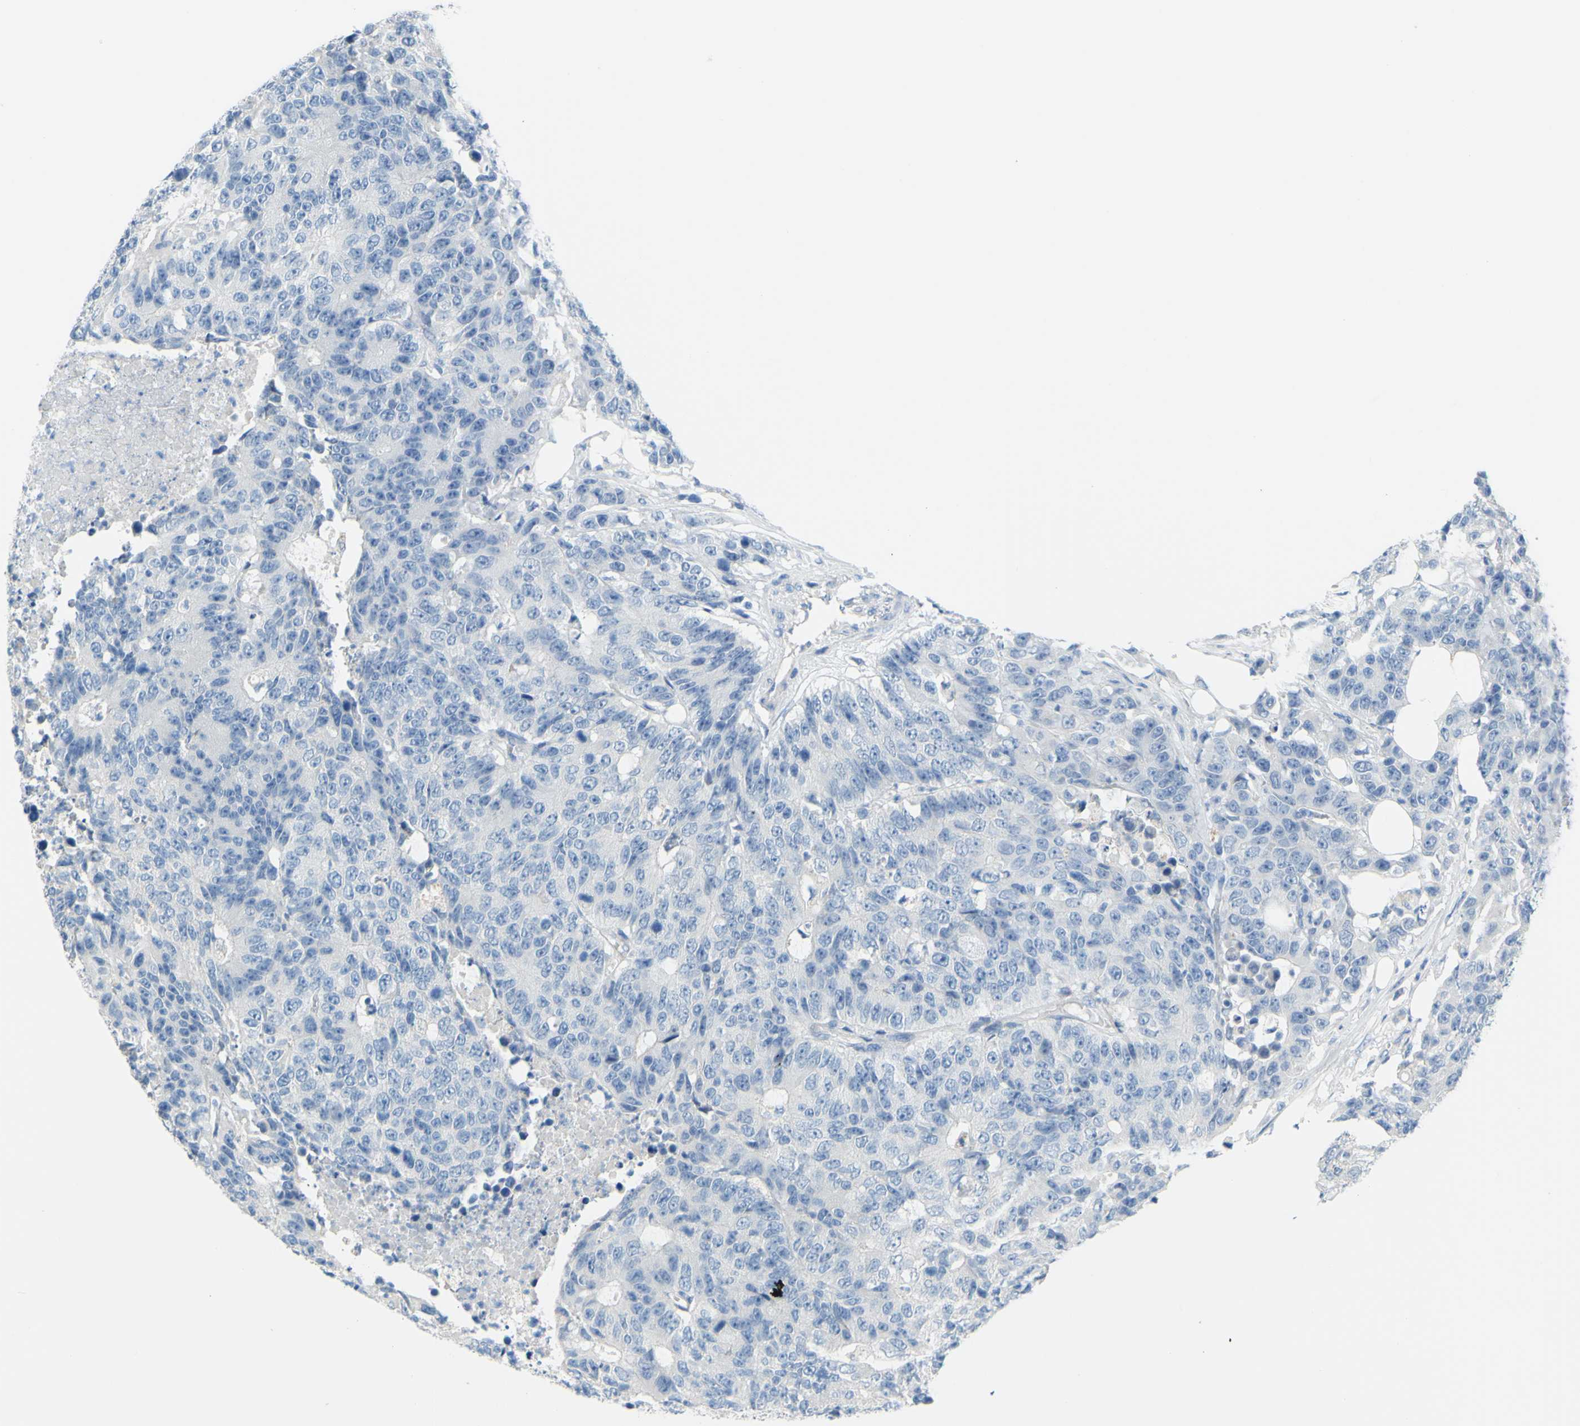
{"staining": {"intensity": "negative", "quantity": "none", "location": "none"}, "tissue": "colorectal cancer", "cell_type": "Tumor cells", "image_type": "cancer", "snomed": [{"axis": "morphology", "description": "Adenocarcinoma, NOS"}, {"axis": "topography", "description": "Colon"}], "caption": "IHC image of neoplastic tissue: colorectal adenocarcinoma stained with DAB exhibits no significant protein positivity in tumor cells.", "gene": "SLC1A2", "patient": {"sex": "female", "age": 86}}